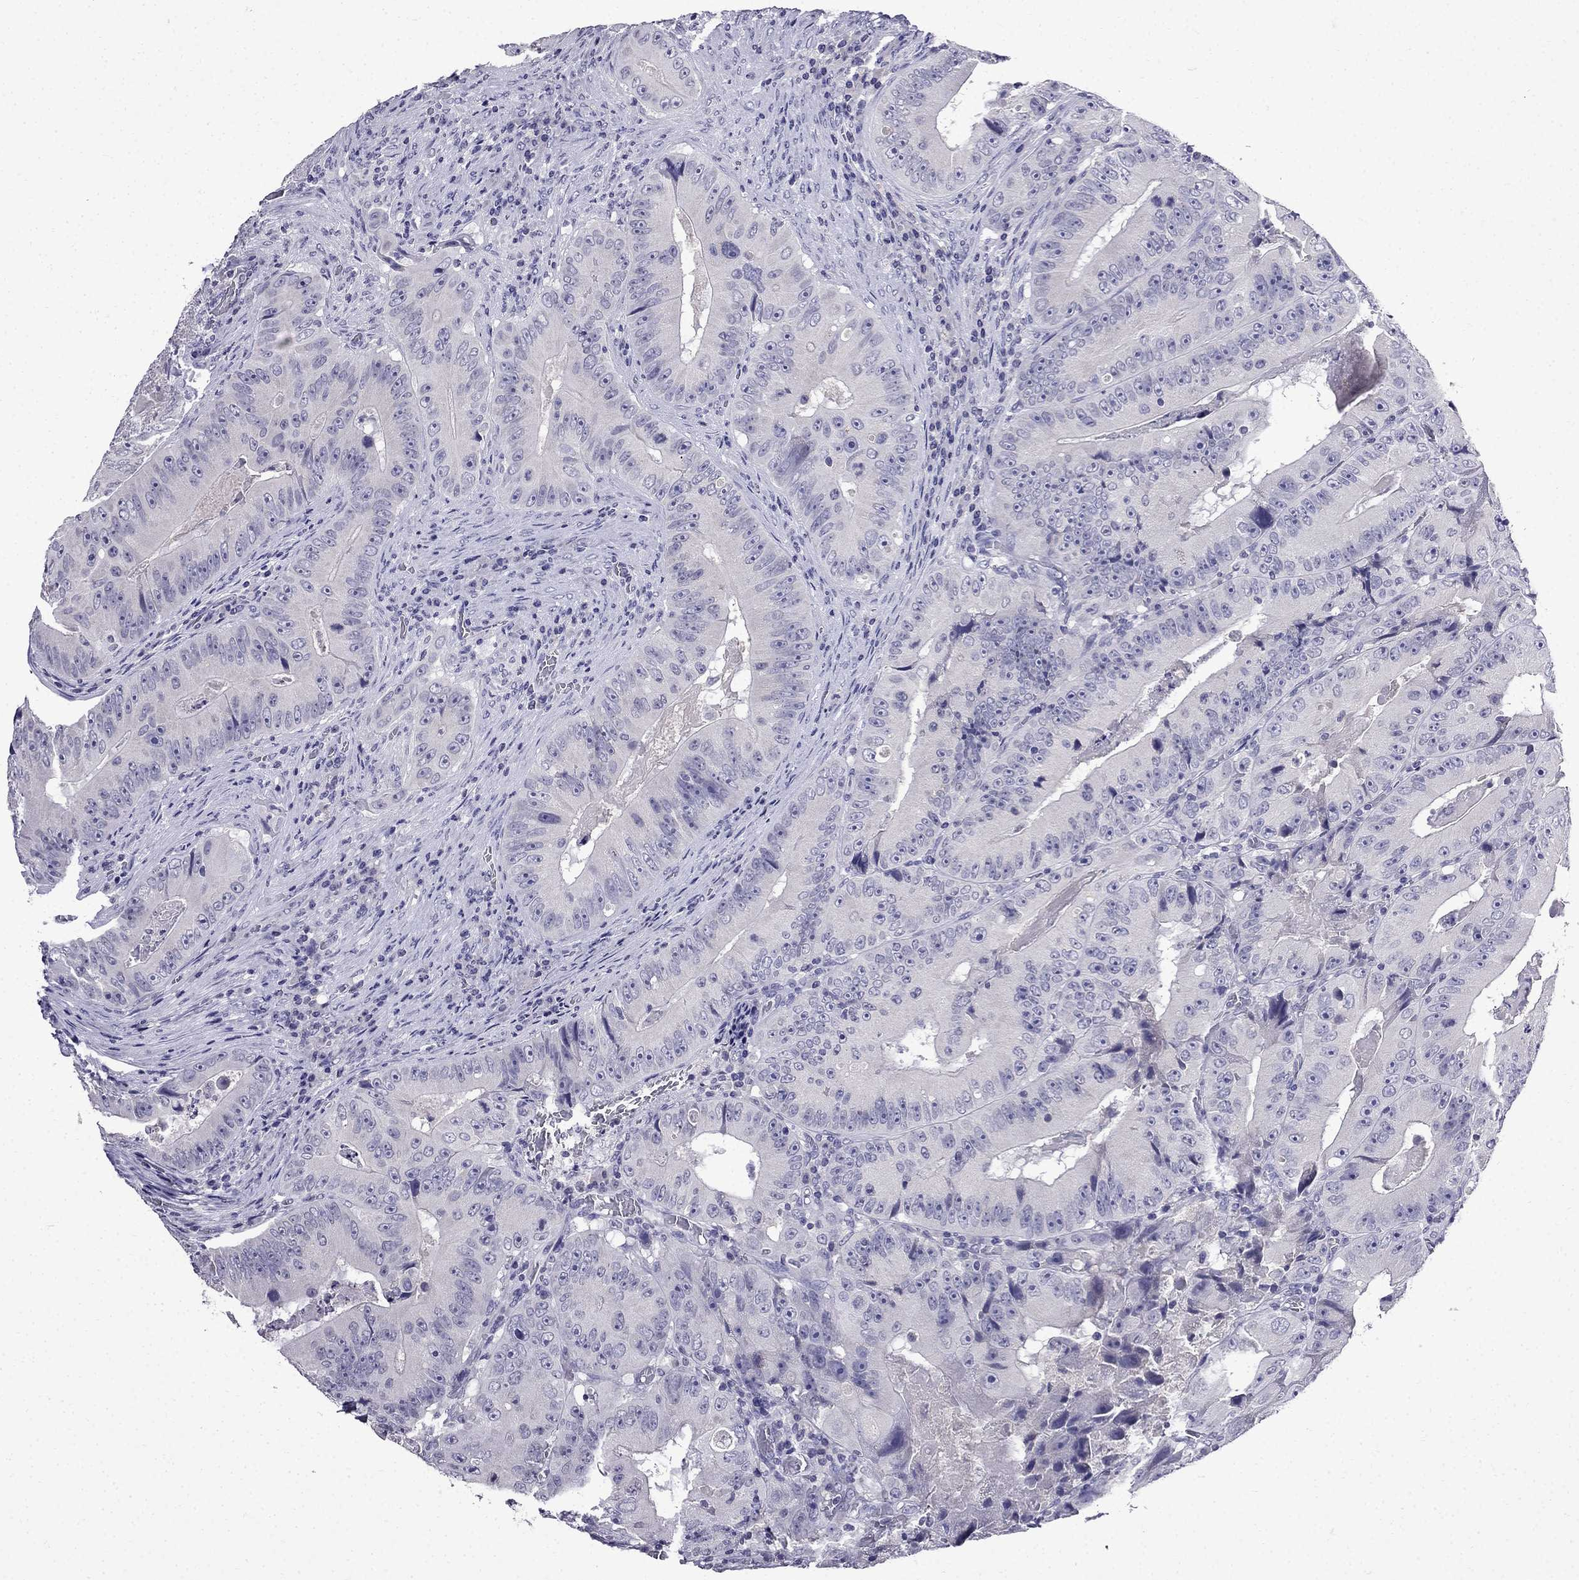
{"staining": {"intensity": "negative", "quantity": "none", "location": "none"}, "tissue": "colorectal cancer", "cell_type": "Tumor cells", "image_type": "cancer", "snomed": [{"axis": "morphology", "description": "Adenocarcinoma, NOS"}, {"axis": "topography", "description": "Colon"}], "caption": "A histopathology image of human colorectal adenocarcinoma is negative for staining in tumor cells.", "gene": "DNAH17", "patient": {"sex": "female", "age": 86}}